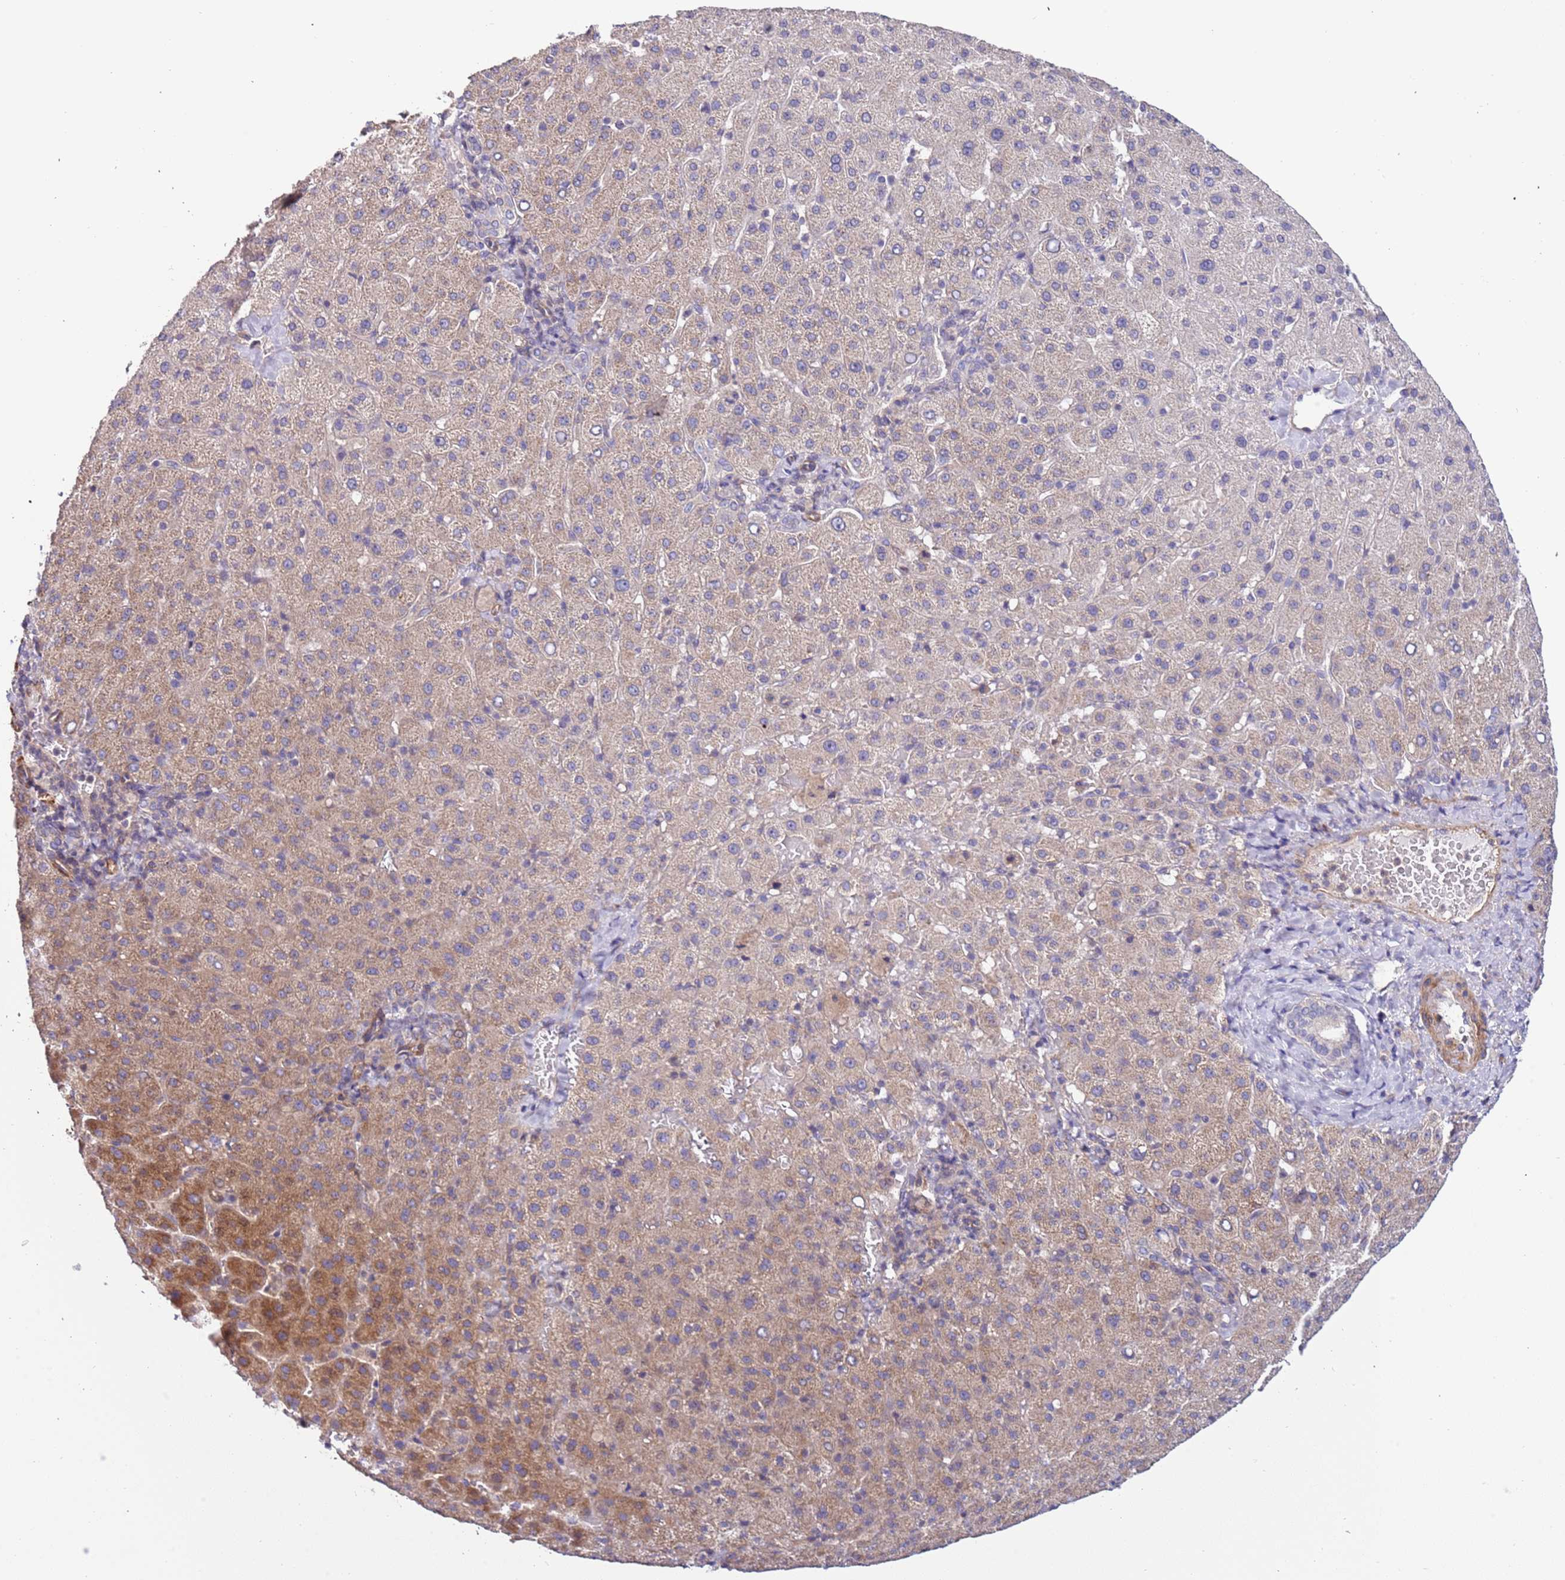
{"staining": {"intensity": "moderate", "quantity": "<25%", "location": "cytoplasmic/membranous"}, "tissue": "liver cancer", "cell_type": "Tumor cells", "image_type": "cancer", "snomed": [{"axis": "morphology", "description": "Carcinoma, Hepatocellular, NOS"}, {"axis": "topography", "description": "Liver"}], "caption": "The micrograph shows immunohistochemical staining of hepatocellular carcinoma (liver). There is moderate cytoplasmic/membranous expression is appreciated in about <25% of tumor cells. Using DAB (brown) and hematoxylin (blue) stains, captured at high magnification using brightfield microscopy.", "gene": "LAMB4", "patient": {"sex": "female", "age": 58}}